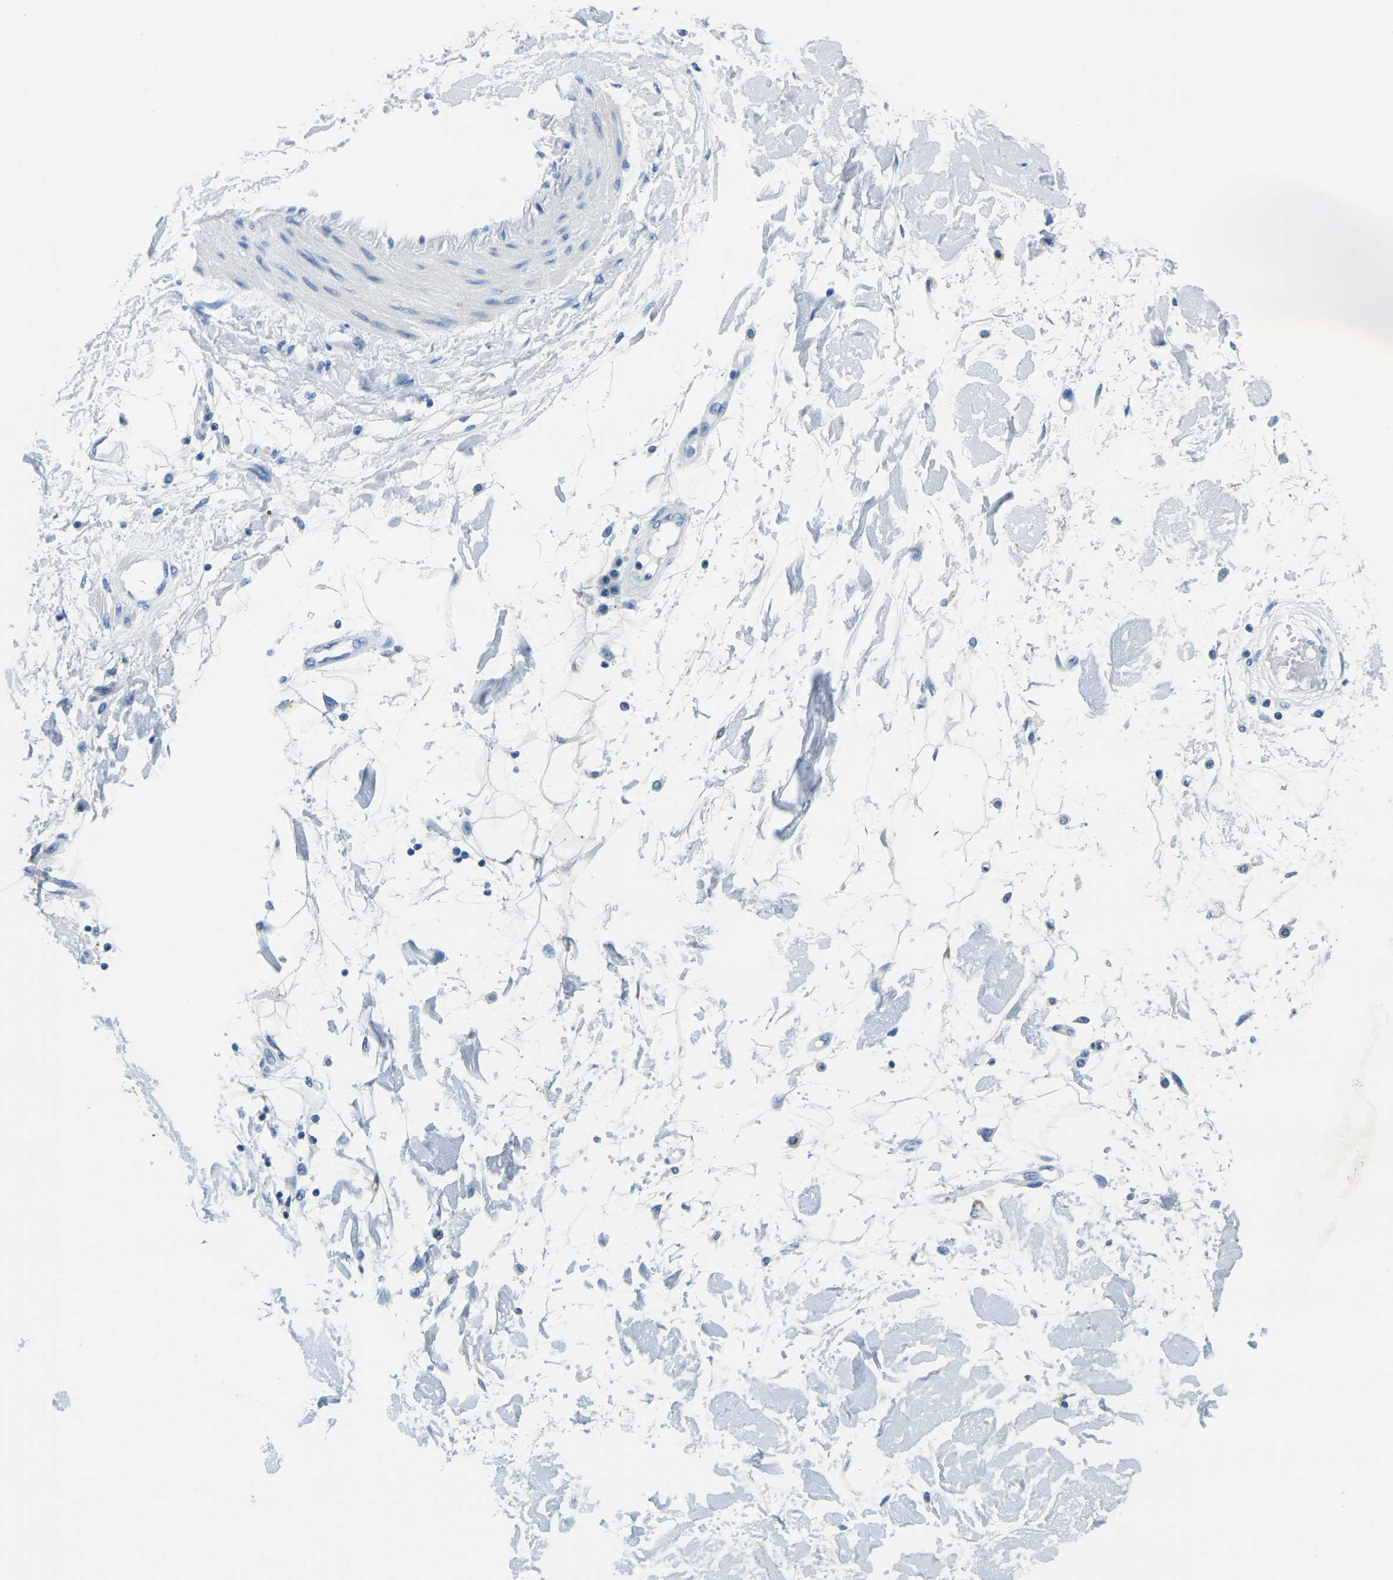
{"staining": {"intensity": "negative", "quantity": "none", "location": "none"}, "tissue": "adipose tissue", "cell_type": "Adipocytes", "image_type": "normal", "snomed": [{"axis": "morphology", "description": "Squamous cell carcinoma, NOS"}, {"axis": "topography", "description": "Skin"}], "caption": "Human adipose tissue stained for a protein using immunohistochemistry (IHC) reveals no expression in adipocytes.", "gene": "FAM3D", "patient": {"sex": "male", "age": 83}}